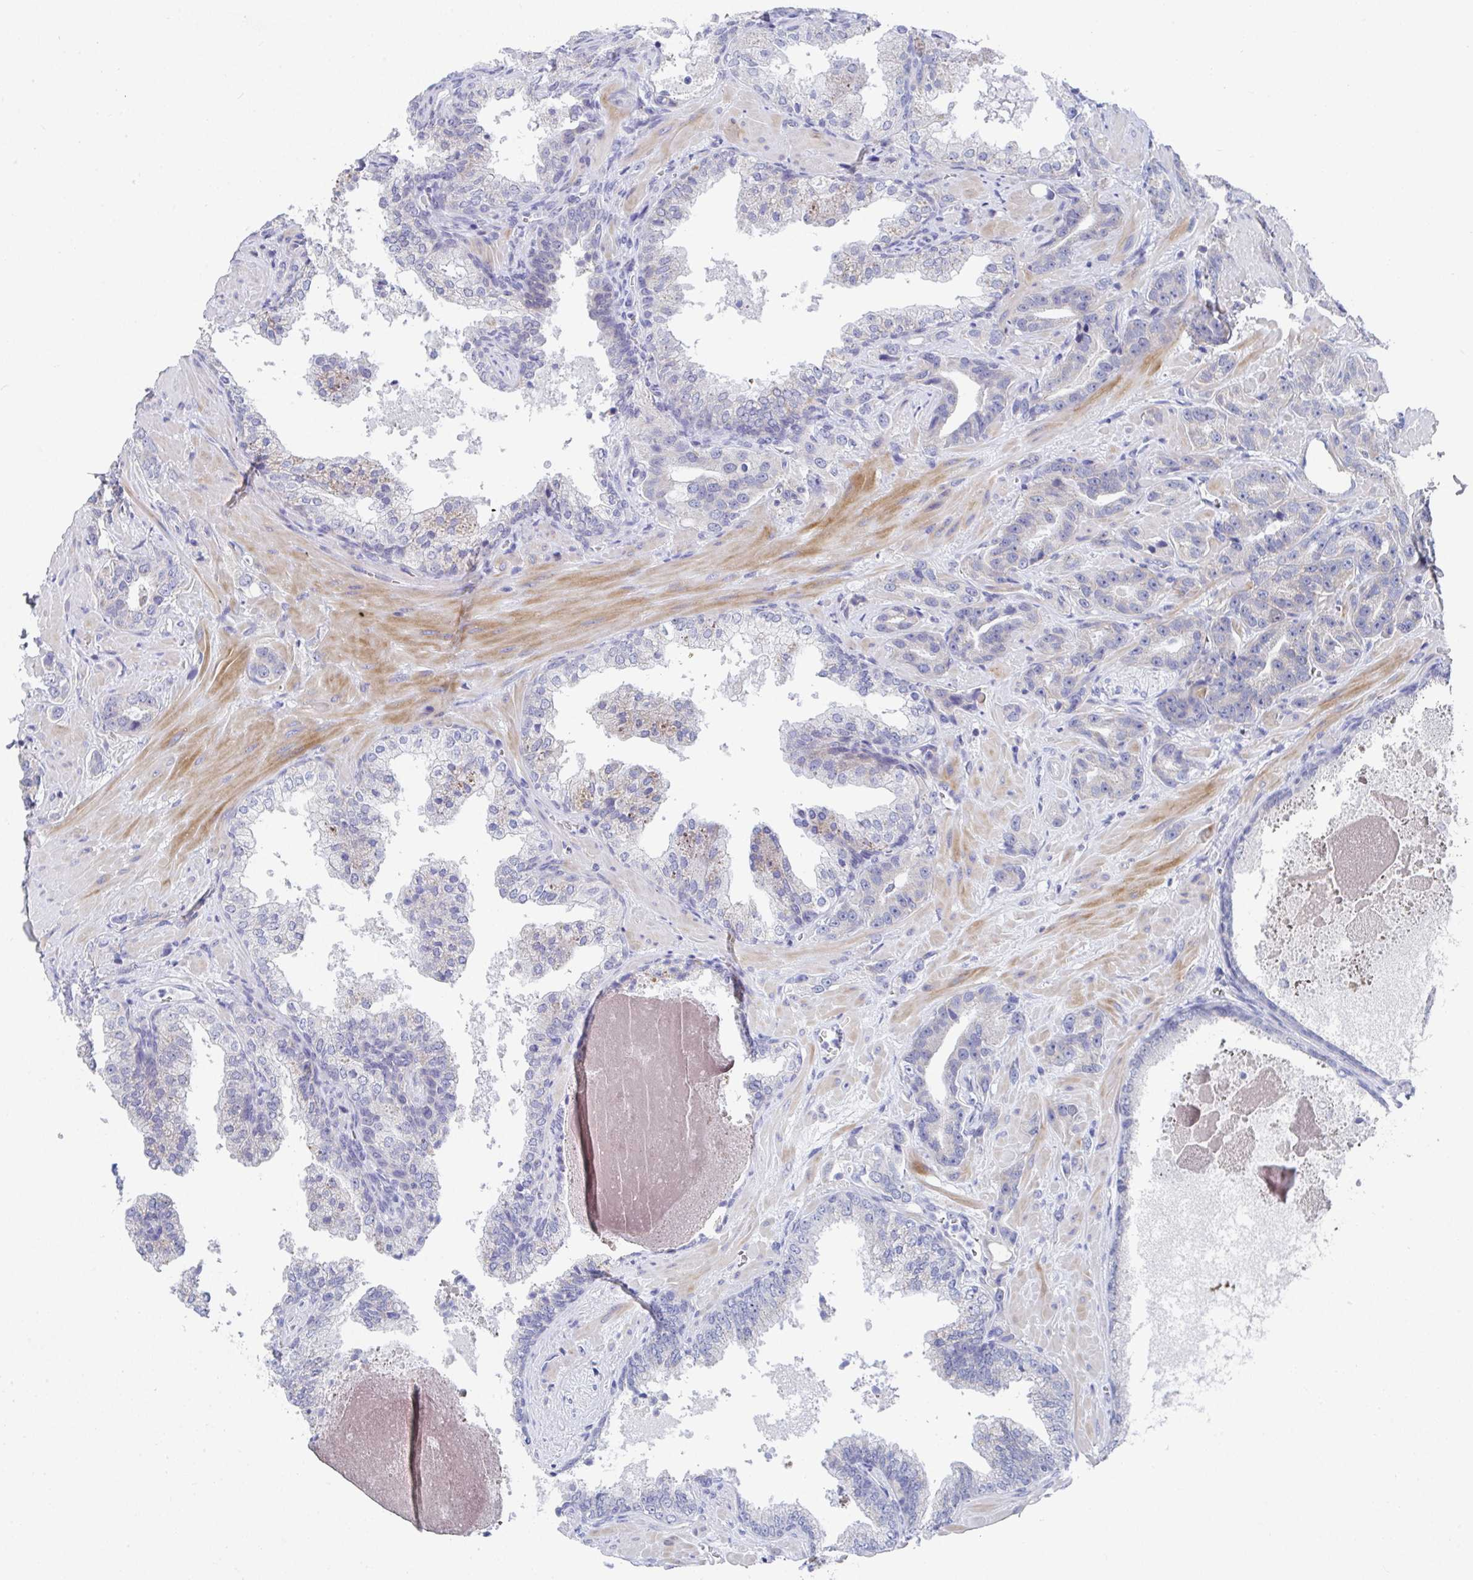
{"staining": {"intensity": "negative", "quantity": "none", "location": "none"}, "tissue": "prostate cancer", "cell_type": "Tumor cells", "image_type": "cancer", "snomed": [{"axis": "morphology", "description": "Adenocarcinoma, High grade"}, {"axis": "topography", "description": "Prostate"}], "caption": "Tumor cells show no significant expression in prostate cancer.", "gene": "ATP5F1C", "patient": {"sex": "male", "age": 65}}